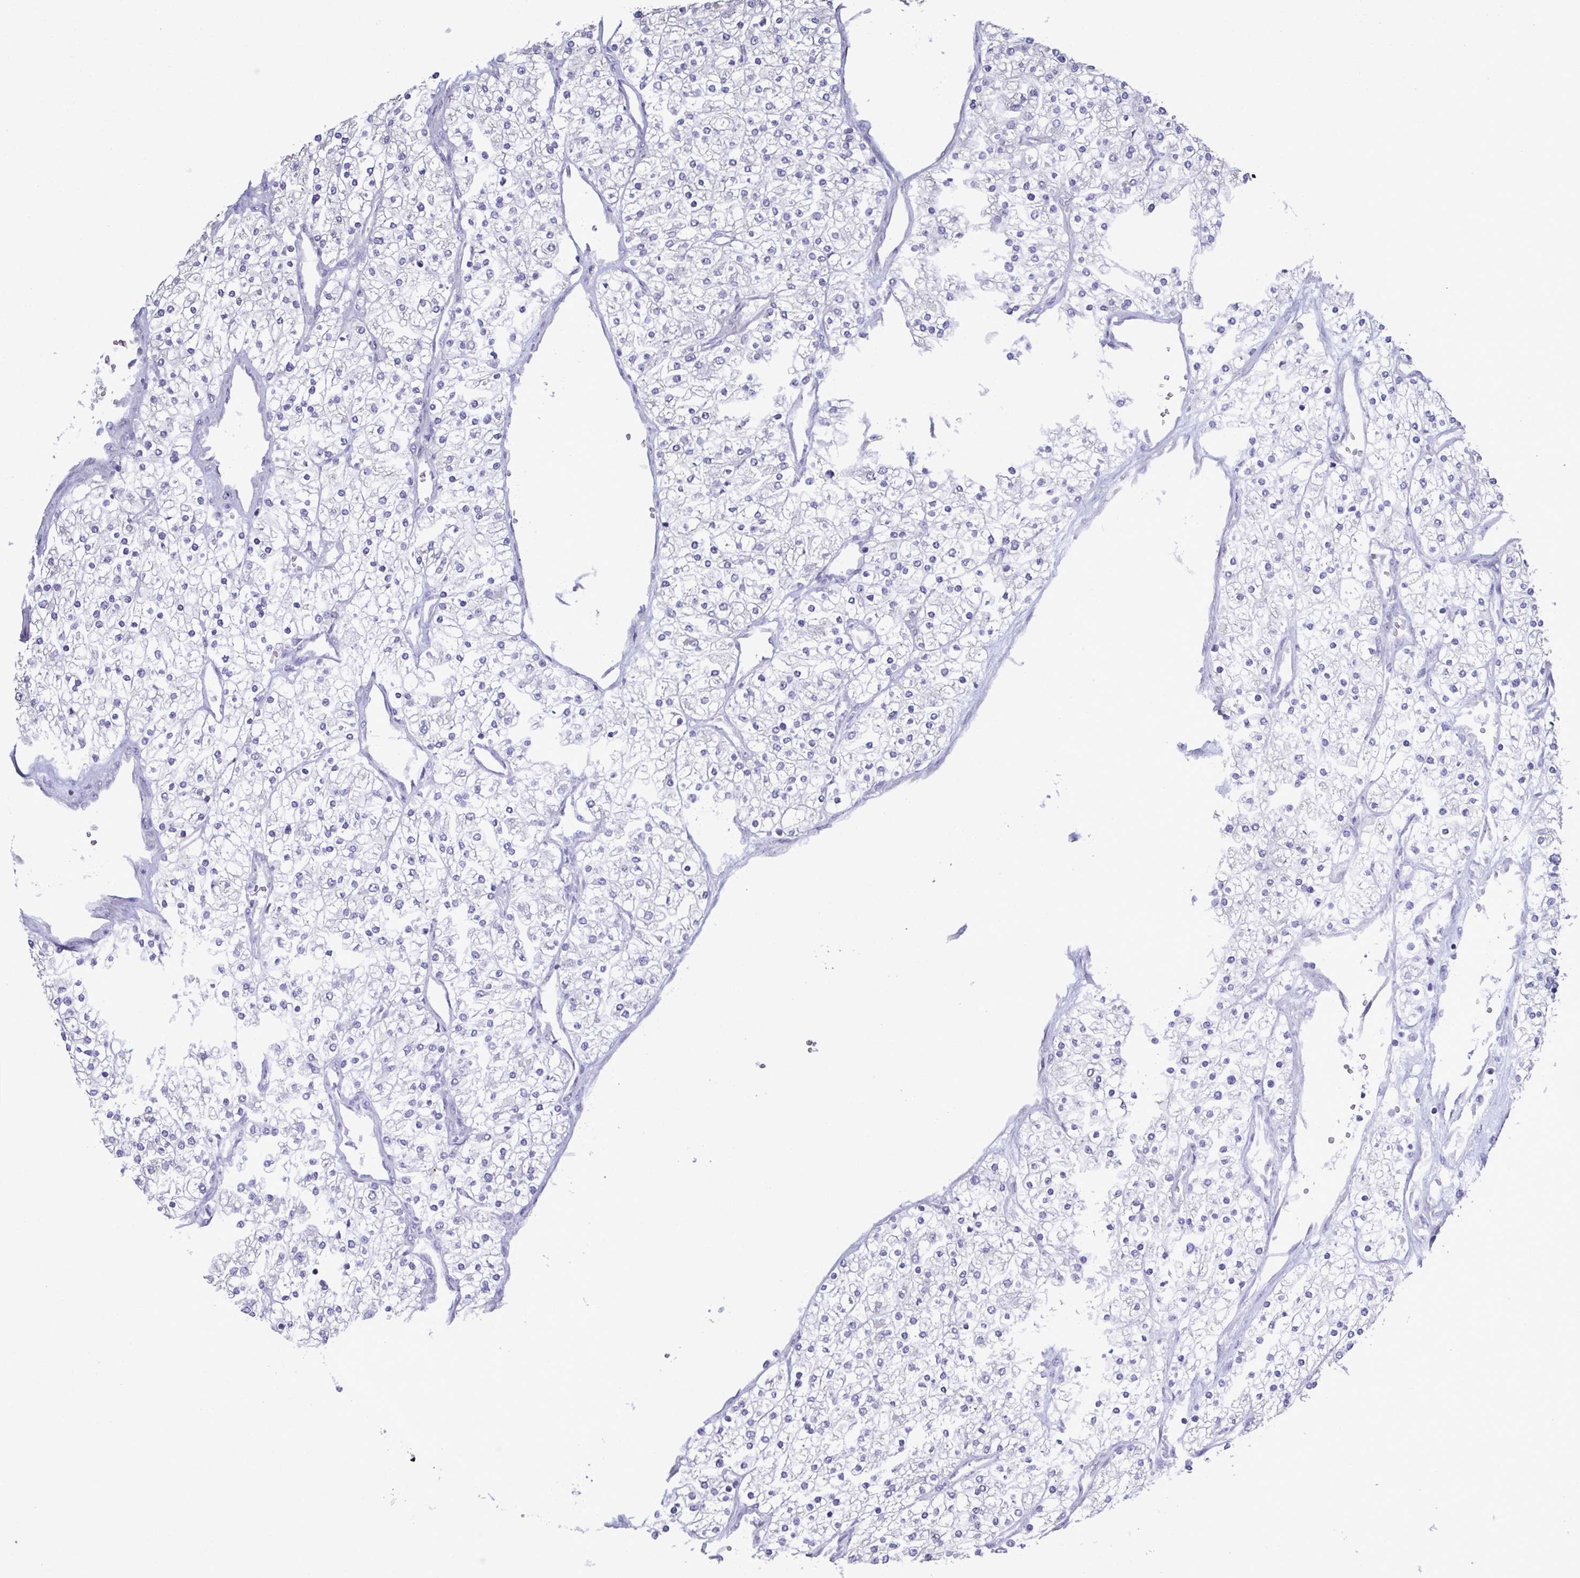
{"staining": {"intensity": "negative", "quantity": "none", "location": "none"}, "tissue": "renal cancer", "cell_type": "Tumor cells", "image_type": "cancer", "snomed": [{"axis": "morphology", "description": "Adenocarcinoma, NOS"}, {"axis": "topography", "description": "Kidney"}], "caption": "The photomicrograph exhibits no staining of tumor cells in renal cancer (adenocarcinoma).", "gene": "GLDC", "patient": {"sex": "male", "age": 80}}